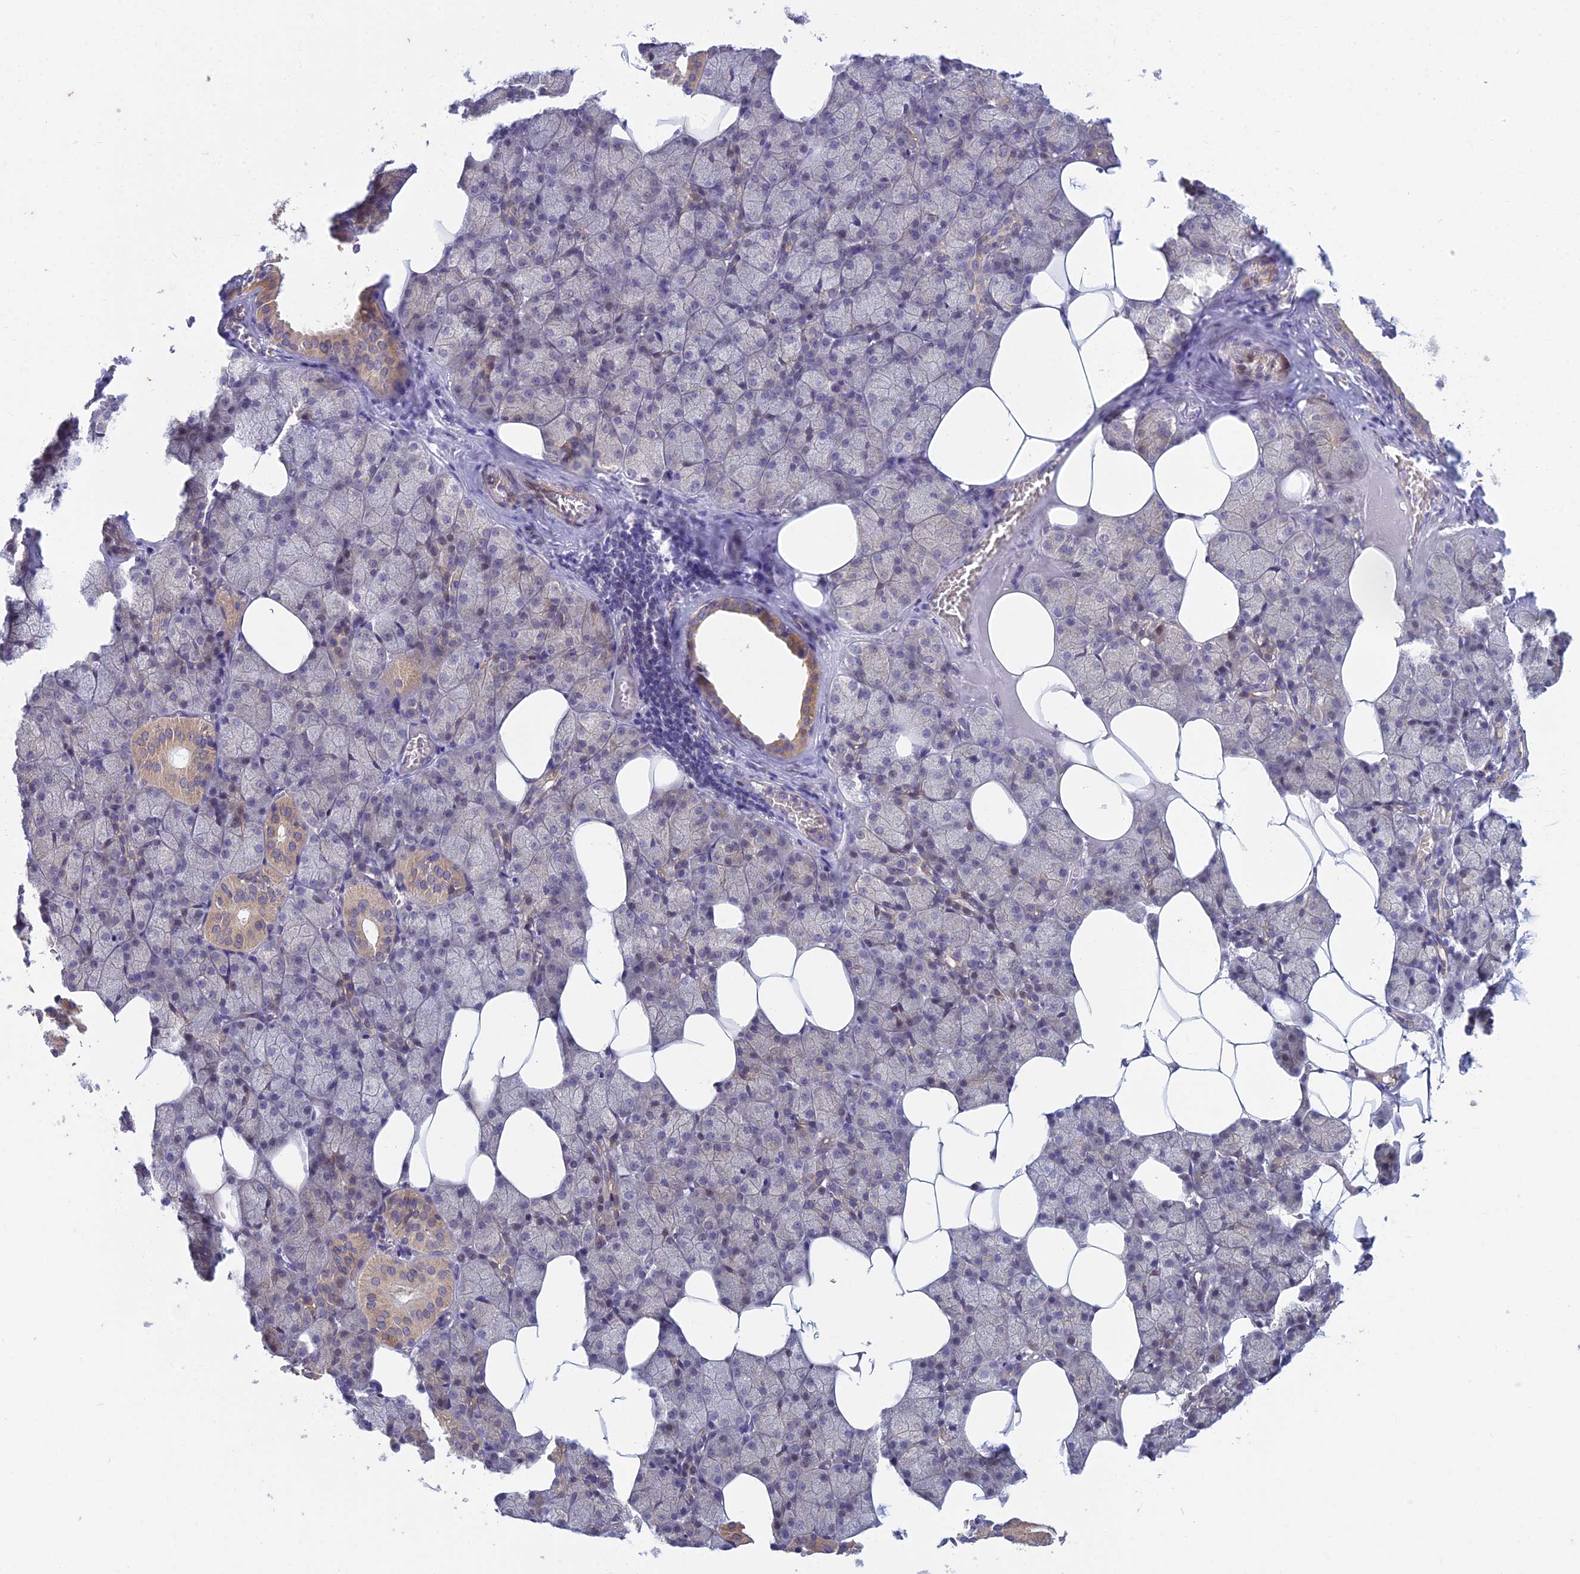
{"staining": {"intensity": "moderate", "quantity": "25%-75%", "location": "cytoplasmic/membranous,nuclear"}, "tissue": "salivary gland", "cell_type": "Glandular cells", "image_type": "normal", "snomed": [{"axis": "morphology", "description": "Normal tissue, NOS"}, {"axis": "topography", "description": "Salivary gland"}], "caption": "Glandular cells demonstrate moderate cytoplasmic/membranous,nuclear staining in approximately 25%-75% of cells in unremarkable salivary gland.", "gene": "DUS2", "patient": {"sex": "male", "age": 62}}